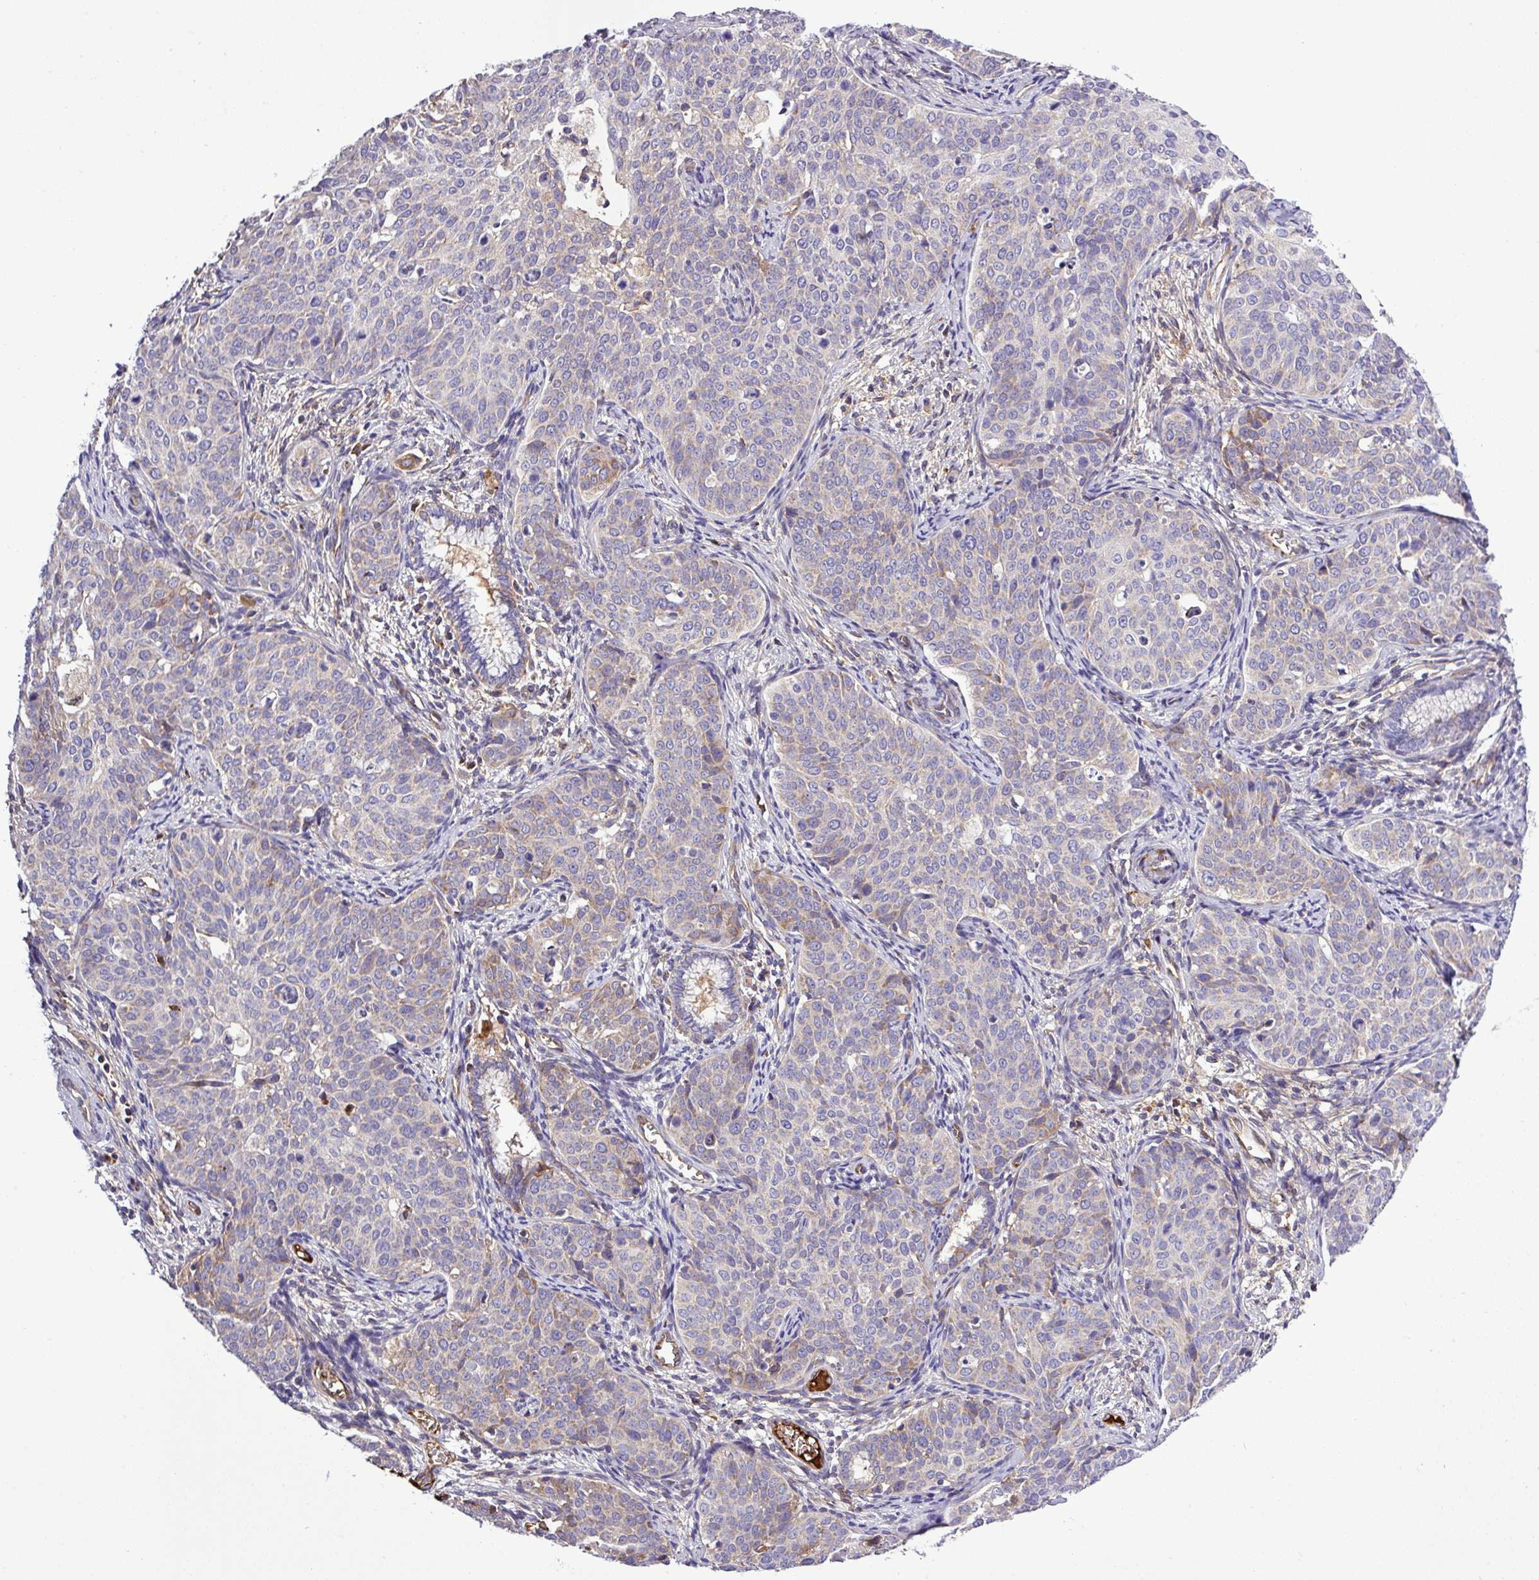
{"staining": {"intensity": "moderate", "quantity": "<25%", "location": "cytoplasmic/membranous"}, "tissue": "cervical cancer", "cell_type": "Tumor cells", "image_type": "cancer", "snomed": [{"axis": "morphology", "description": "Squamous cell carcinoma, NOS"}, {"axis": "topography", "description": "Cervix"}], "caption": "Moderate cytoplasmic/membranous positivity is present in about <25% of tumor cells in cervical cancer. (Stains: DAB (3,3'-diaminobenzidine) in brown, nuclei in blue, Microscopy: brightfield microscopy at high magnification).", "gene": "CWH43", "patient": {"sex": "female", "age": 44}}